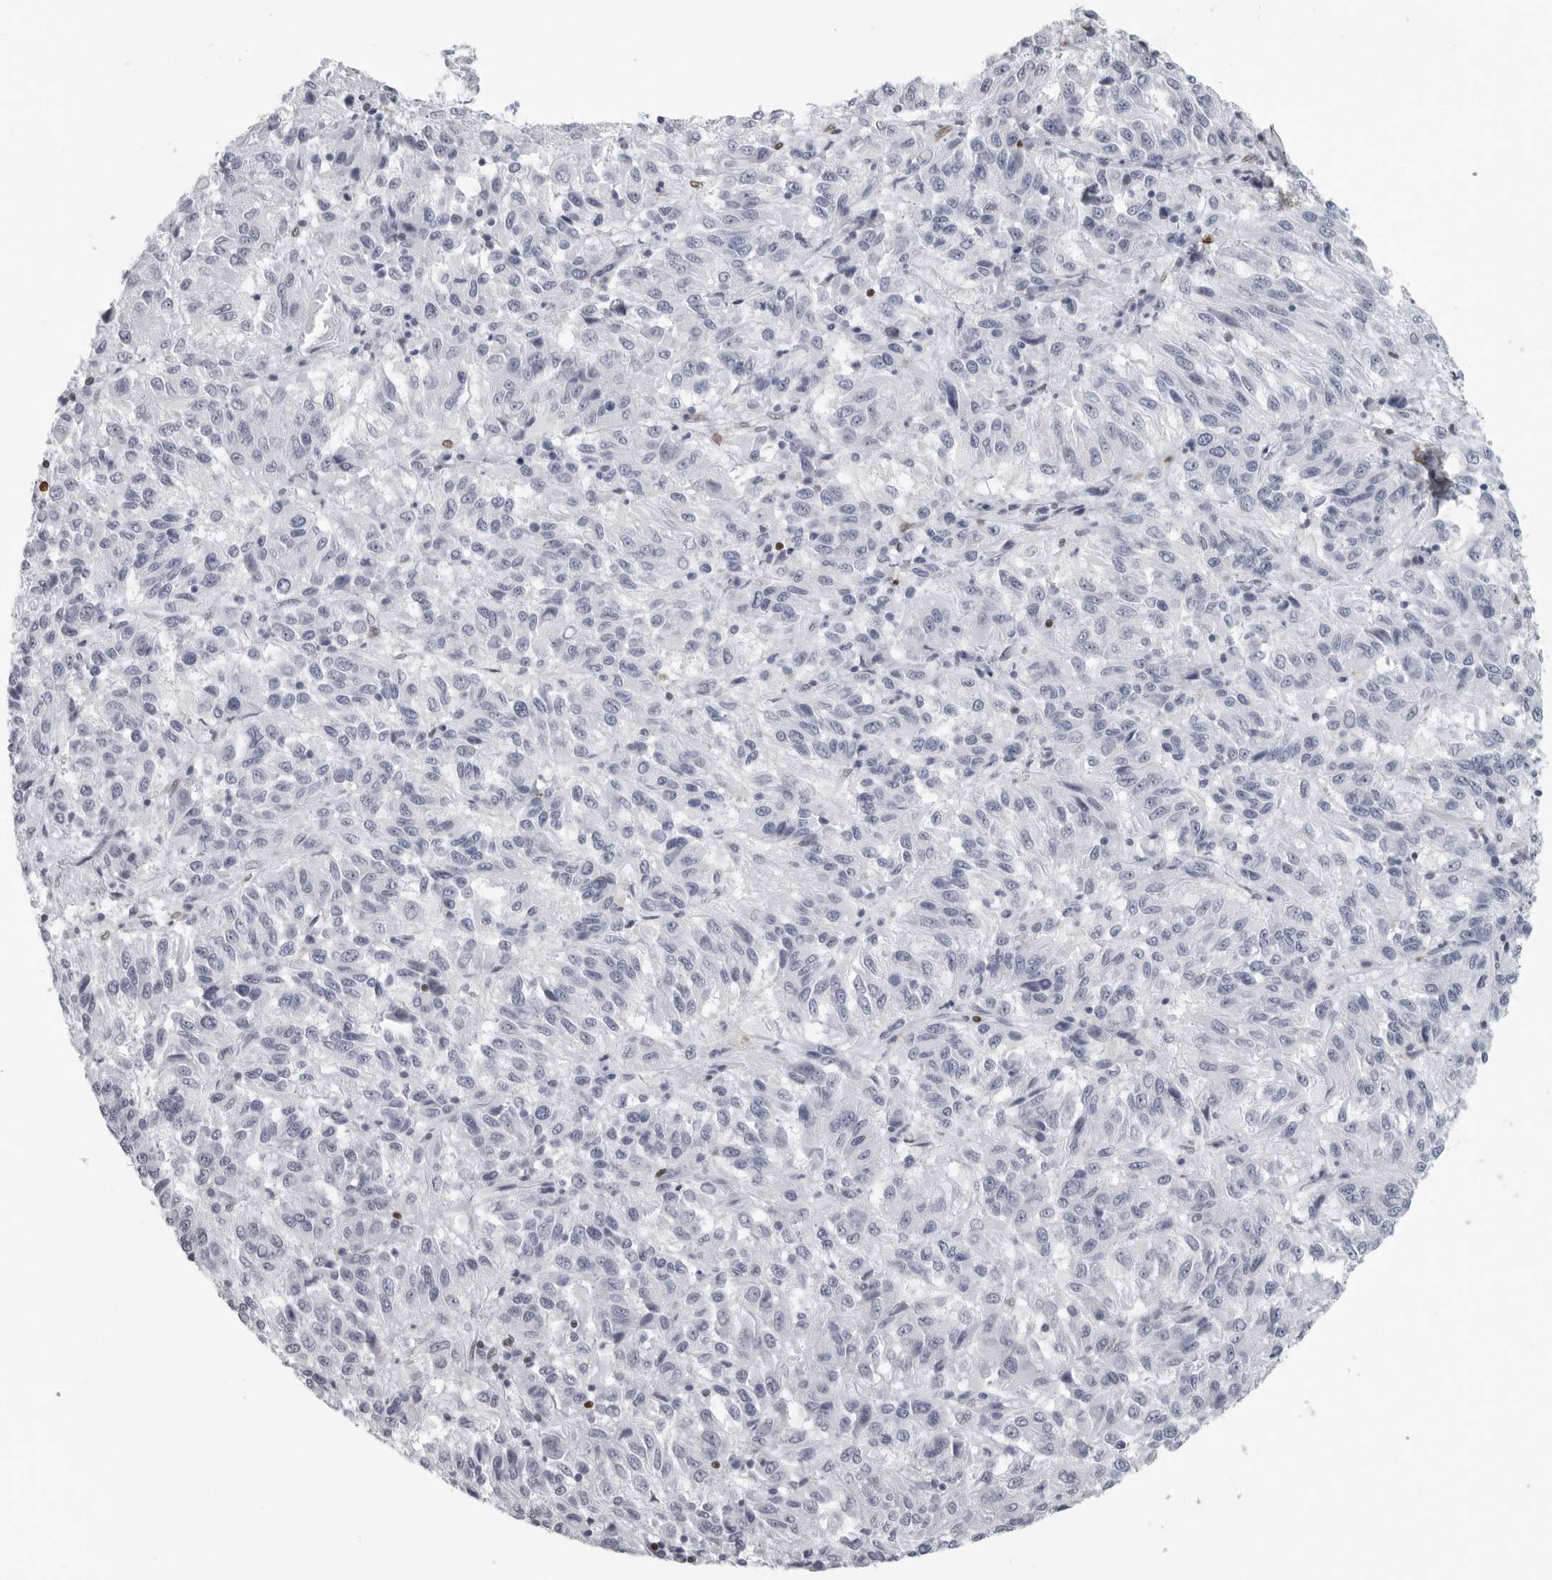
{"staining": {"intensity": "negative", "quantity": "none", "location": "none"}, "tissue": "melanoma", "cell_type": "Tumor cells", "image_type": "cancer", "snomed": [{"axis": "morphology", "description": "Malignant melanoma, Metastatic site"}, {"axis": "topography", "description": "Lung"}], "caption": "This is a histopathology image of immunohistochemistry (IHC) staining of melanoma, which shows no expression in tumor cells. The staining is performed using DAB (3,3'-diaminobenzidine) brown chromogen with nuclei counter-stained in using hematoxylin.", "gene": "SATB2", "patient": {"sex": "male", "age": 64}}